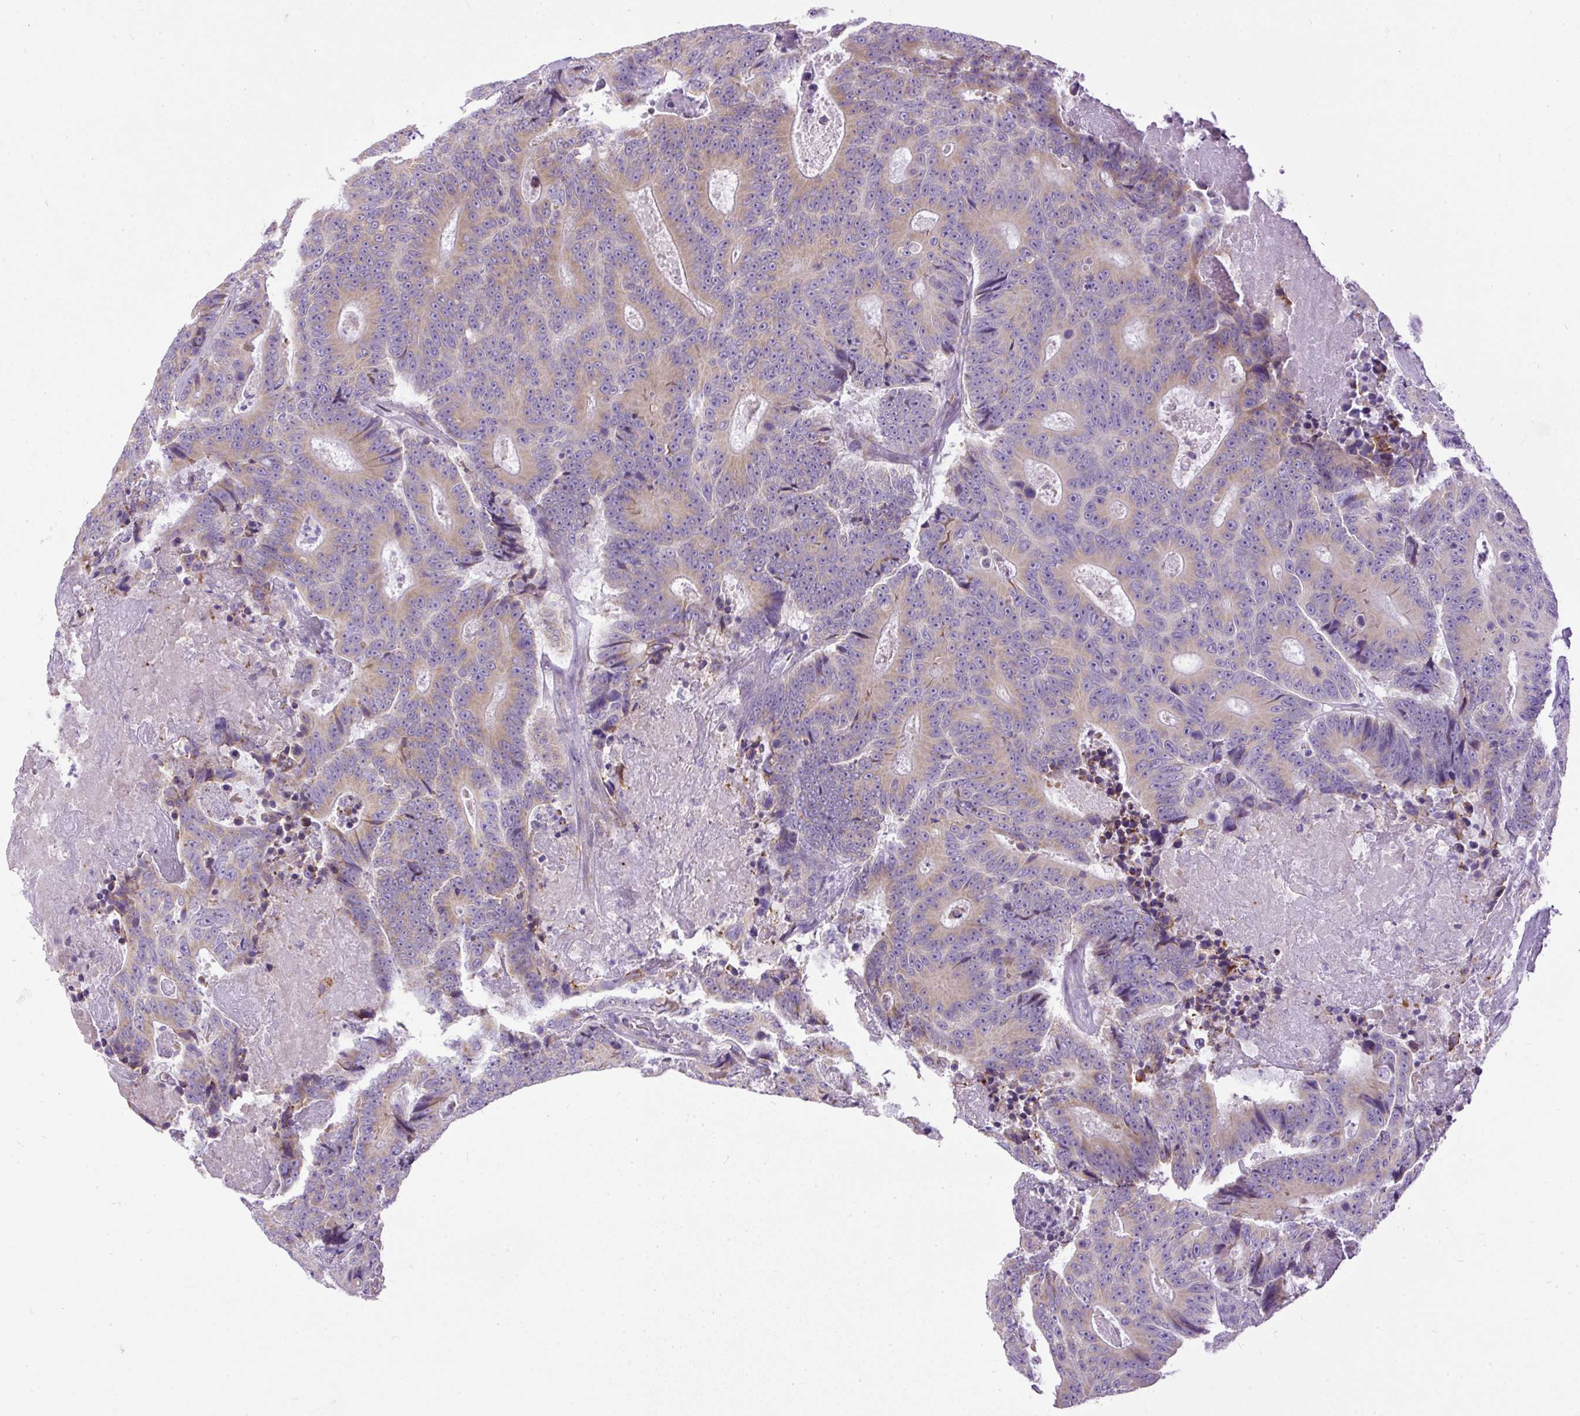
{"staining": {"intensity": "weak", "quantity": "<25%", "location": "cytoplasmic/membranous"}, "tissue": "colorectal cancer", "cell_type": "Tumor cells", "image_type": "cancer", "snomed": [{"axis": "morphology", "description": "Adenocarcinoma, NOS"}, {"axis": "topography", "description": "Colon"}], "caption": "Colorectal adenocarcinoma was stained to show a protein in brown. There is no significant positivity in tumor cells. (DAB (3,3'-diaminobenzidine) IHC visualized using brightfield microscopy, high magnification).", "gene": "SYBU", "patient": {"sex": "male", "age": 83}}